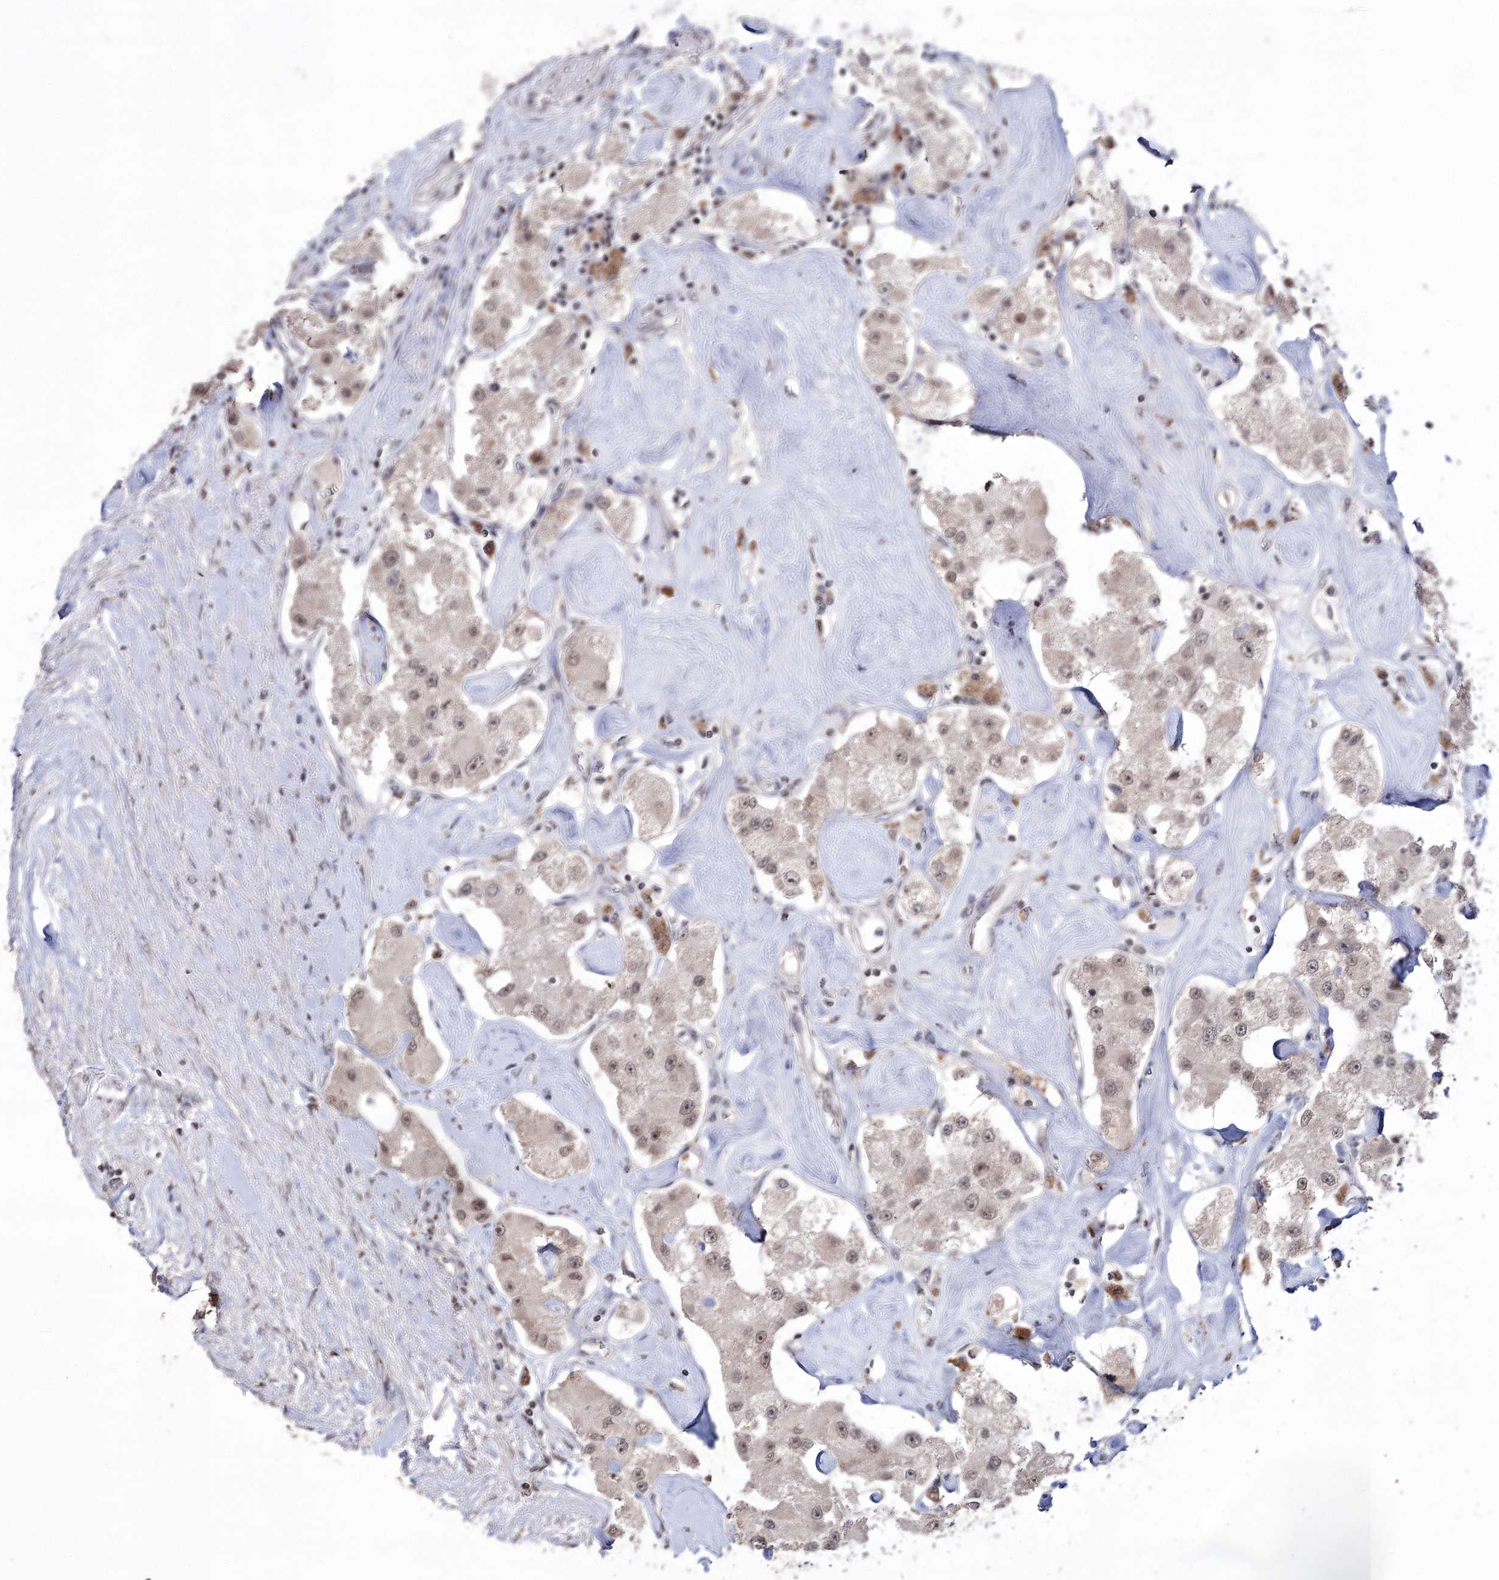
{"staining": {"intensity": "weak", "quantity": ">75%", "location": "nuclear"}, "tissue": "carcinoid", "cell_type": "Tumor cells", "image_type": "cancer", "snomed": [{"axis": "morphology", "description": "Carcinoid, malignant, NOS"}, {"axis": "topography", "description": "Pancreas"}], "caption": "Carcinoid (malignant) stained for a protein (brown) shows weak nuclear positive positivity in approximately >75% of tumor cells.", "gene": "VGLL4", "patient": {"sex": "male", "age": 41}}